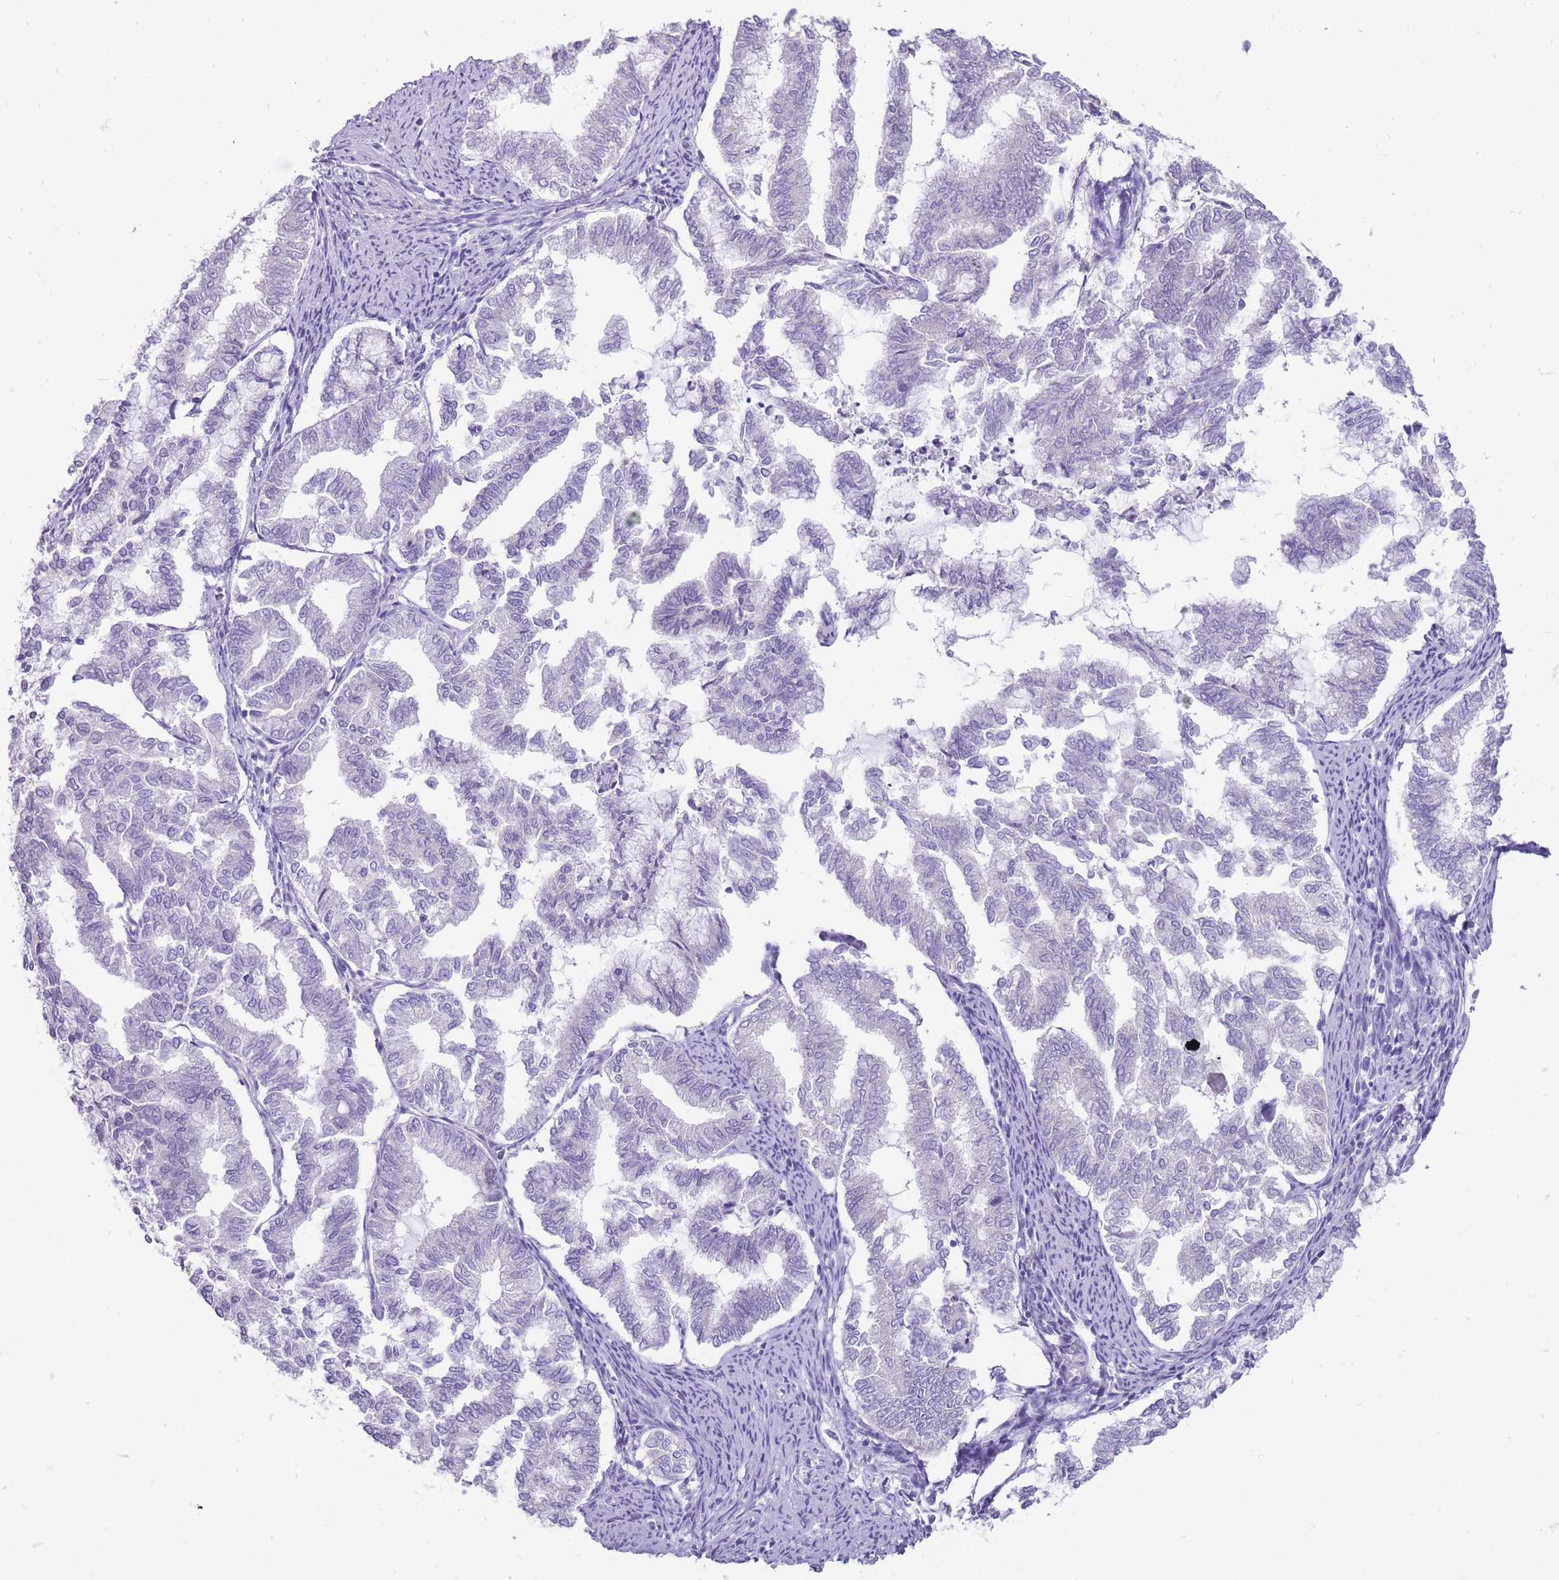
{"staining": {"intensity": "negative", "quantity": "none", "location": "none"}, "tissue": "endometrial cancer", "cell_type": "Tumor cells", "image_type": "cancer", "snomed": [{"axis": "morphology", "description": "Adenocarcinoma, NOS"}, {"axis": "topography", "description": "Endometrium"}], "caption": "This micrograph is of endometrial adenocarcinoma stained with immunohistochemistry to label a protein in brown with the nuclei are counter-stained blue. There is no staining in tumor cells.", "gene": "ERICH4", "patient": {"sex": "female", "age": 79}}